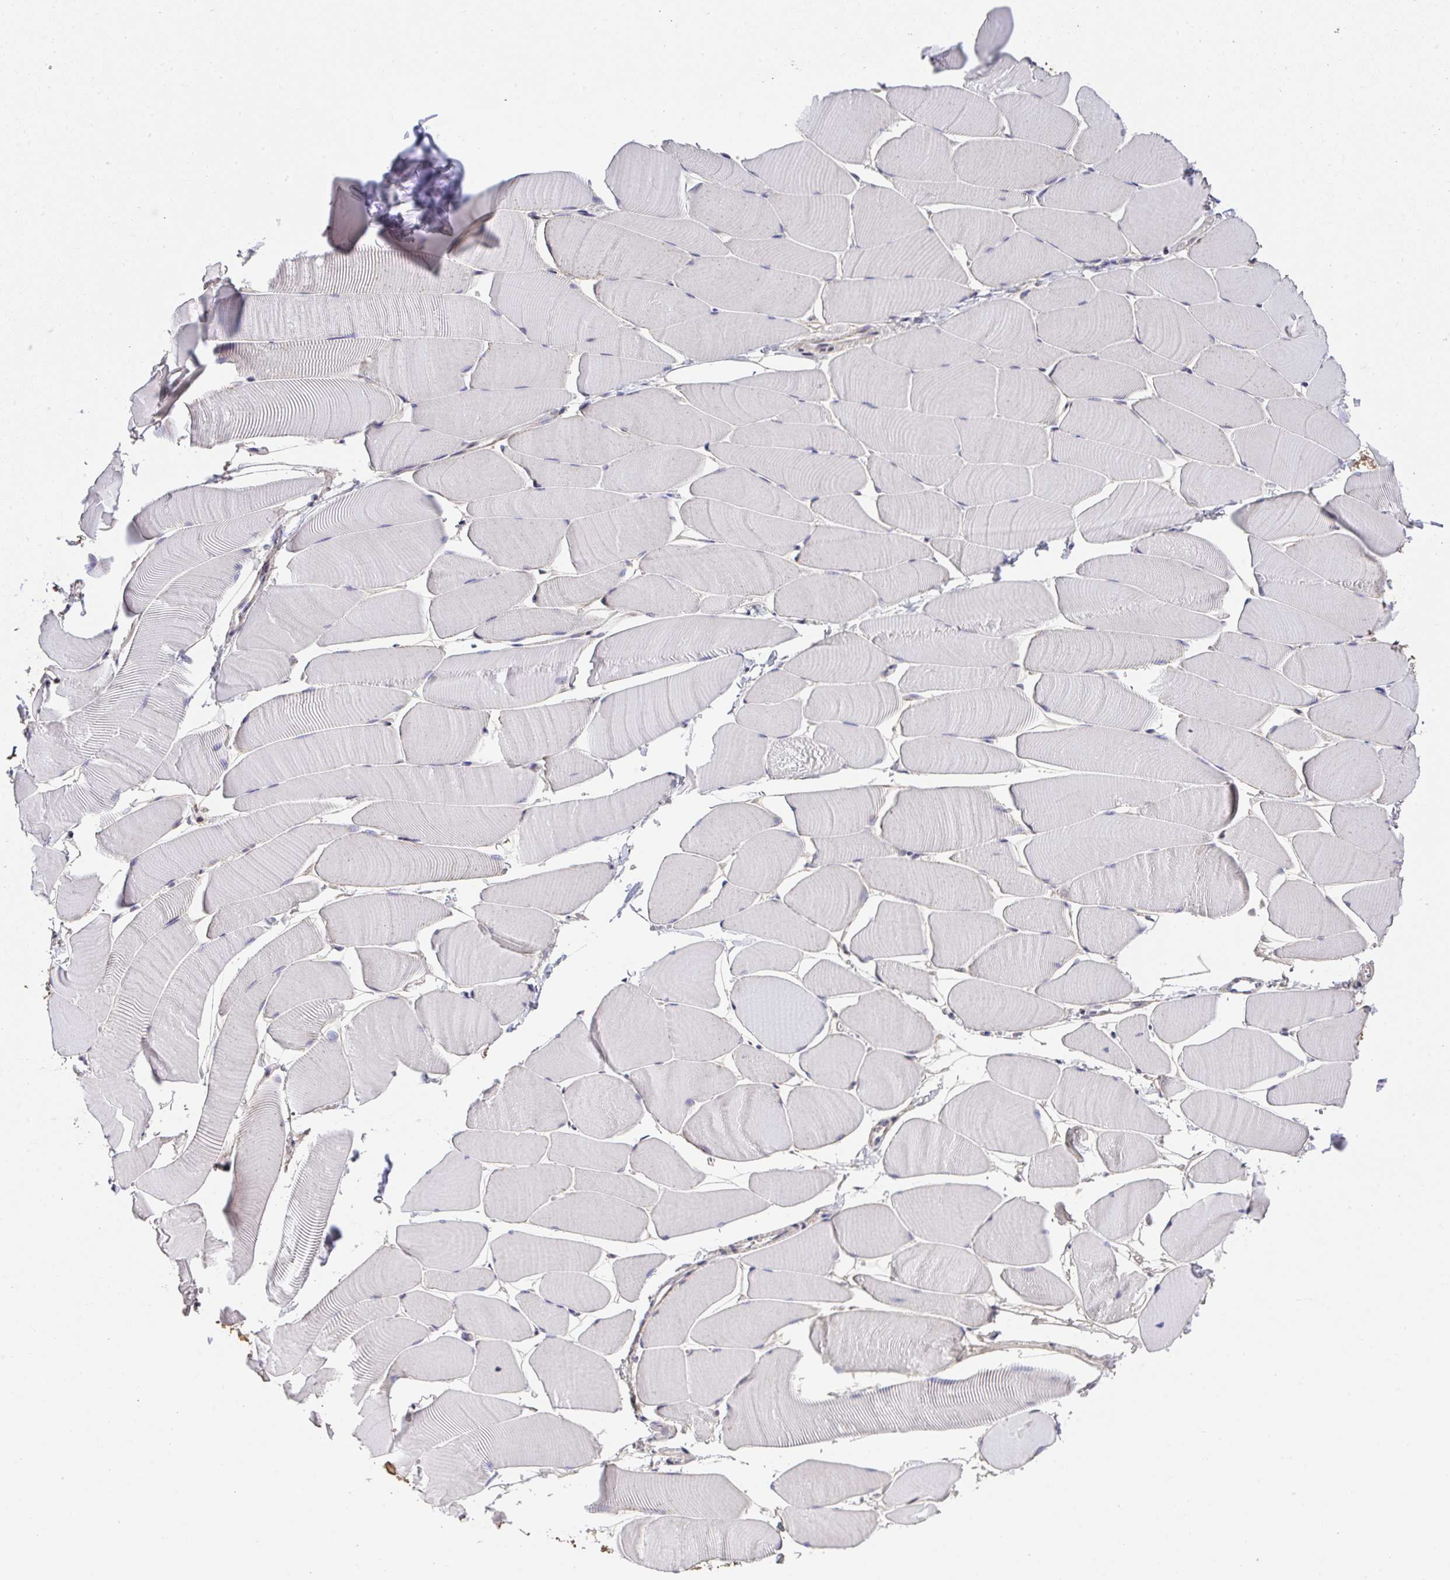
{"staining": {"intensity": "negative", "quantity": "none", "location": "none"}, "tissue": "skeletal muscle", "cell_type": "Myocytes", "image_type": "normal", "snomed": [{"axis": "morphology", "description": "Normal tissue, NOS"}, {"axis": "topography", "description": "Skeletal muscle"}], "caption": "Human skeletal muscle stained for a protein using immunohistochemistry displays no positivity in myocytes.", "gene": "RUNDC3B", "patient": {"sex": "male", "age": 25}}